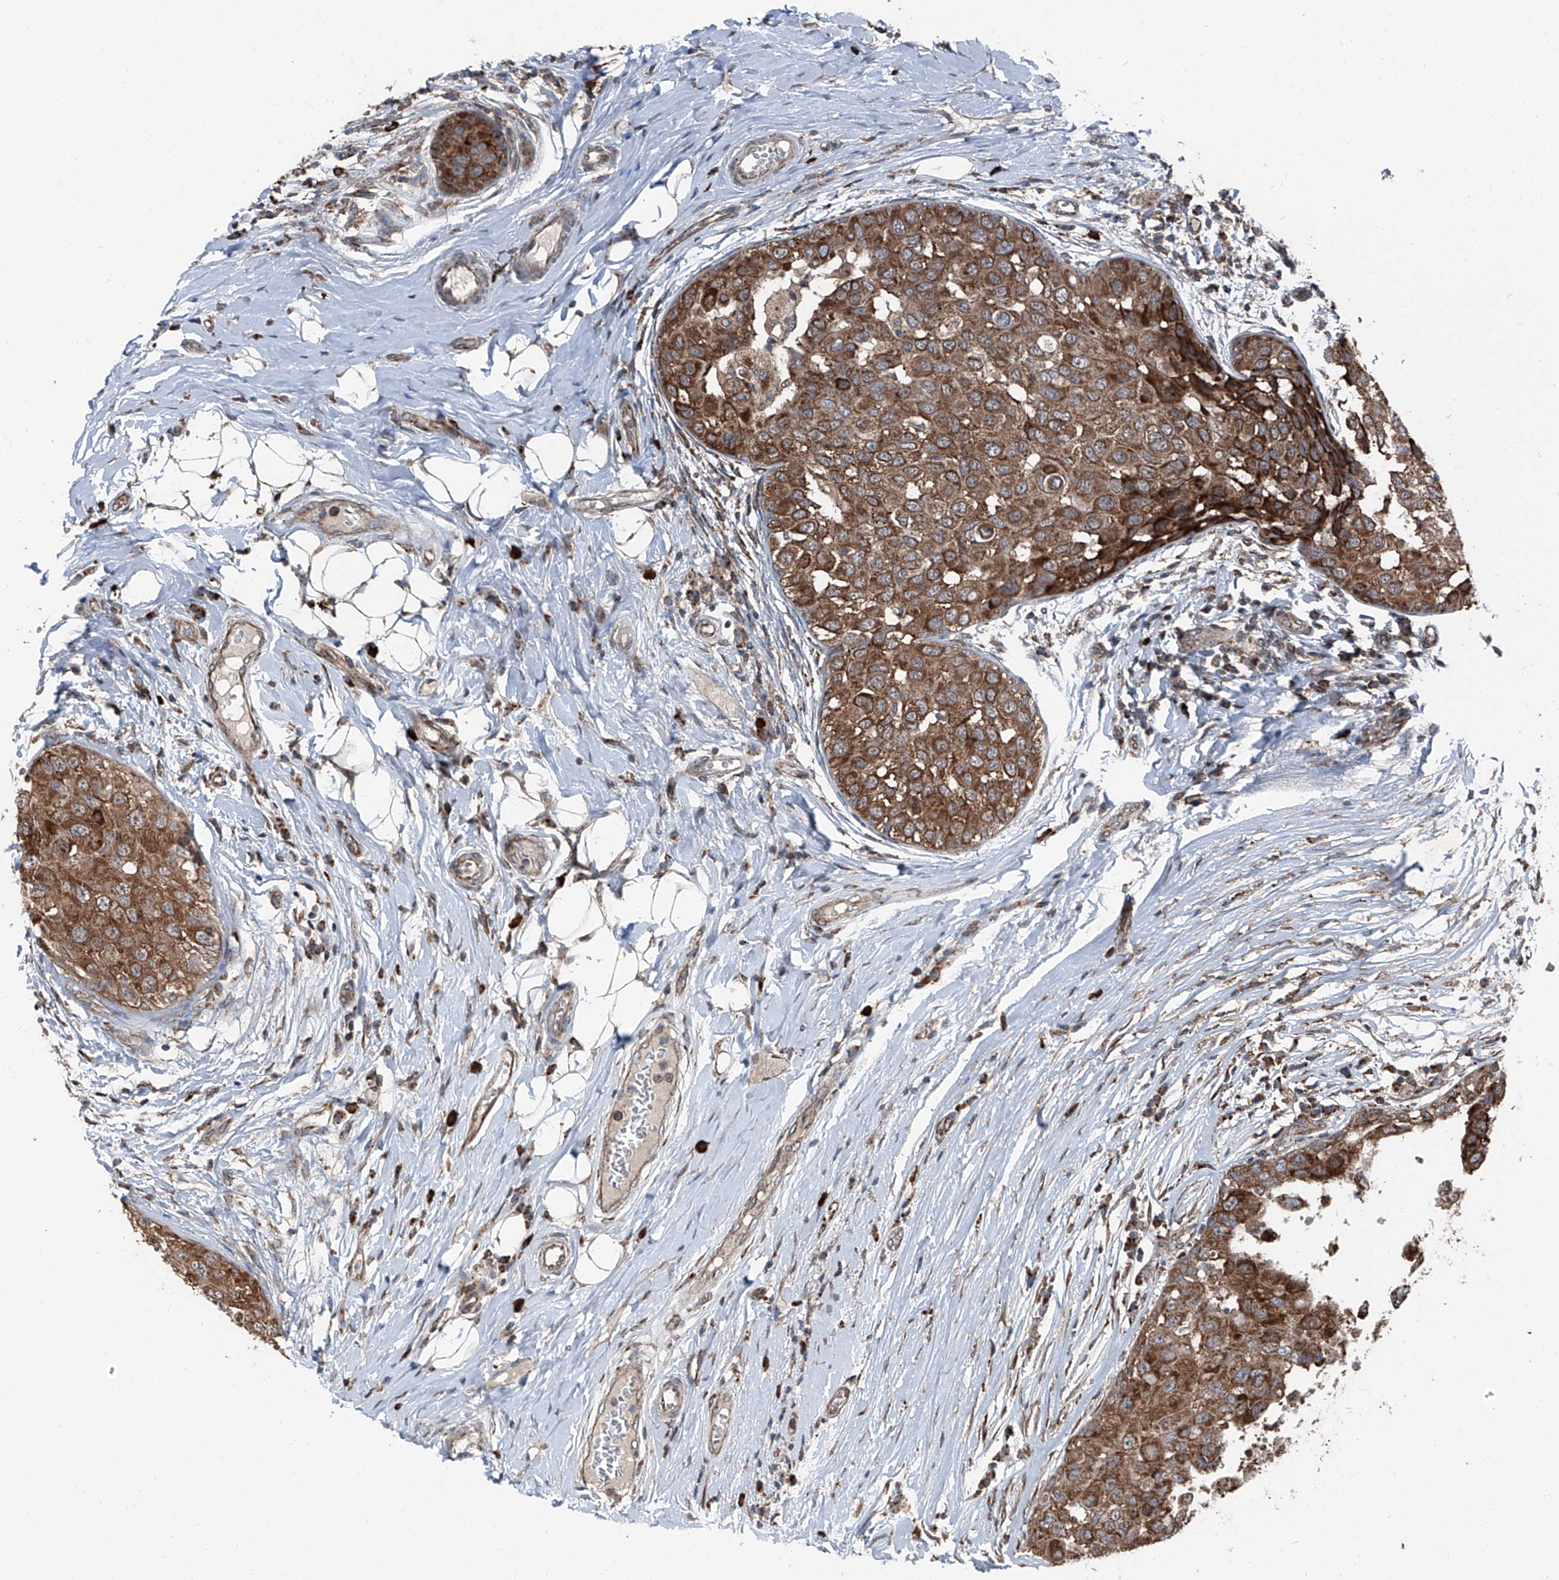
{"staining": {"intensity": "moderate", "quantity": ">75%", "location": "cytoplasmic/membranous"}, "tissue": "breast cancer", "cell_type": "Tumor cells", "image_type": "cancer", "snomed": [{"axis": "morphology", "description": "Duct carcinoma"}, {"axis": "topography", "description": "Breast"}], "caption": "Infiltrating ductal carcinoma (breast) was stained to show a protein in brown. There is medium levels of moderate cytoplasmic/membranous staining in about >75% of tumor cells.", "gene": "LIMK1", "patient": {"sex": "female", "age": 27}}